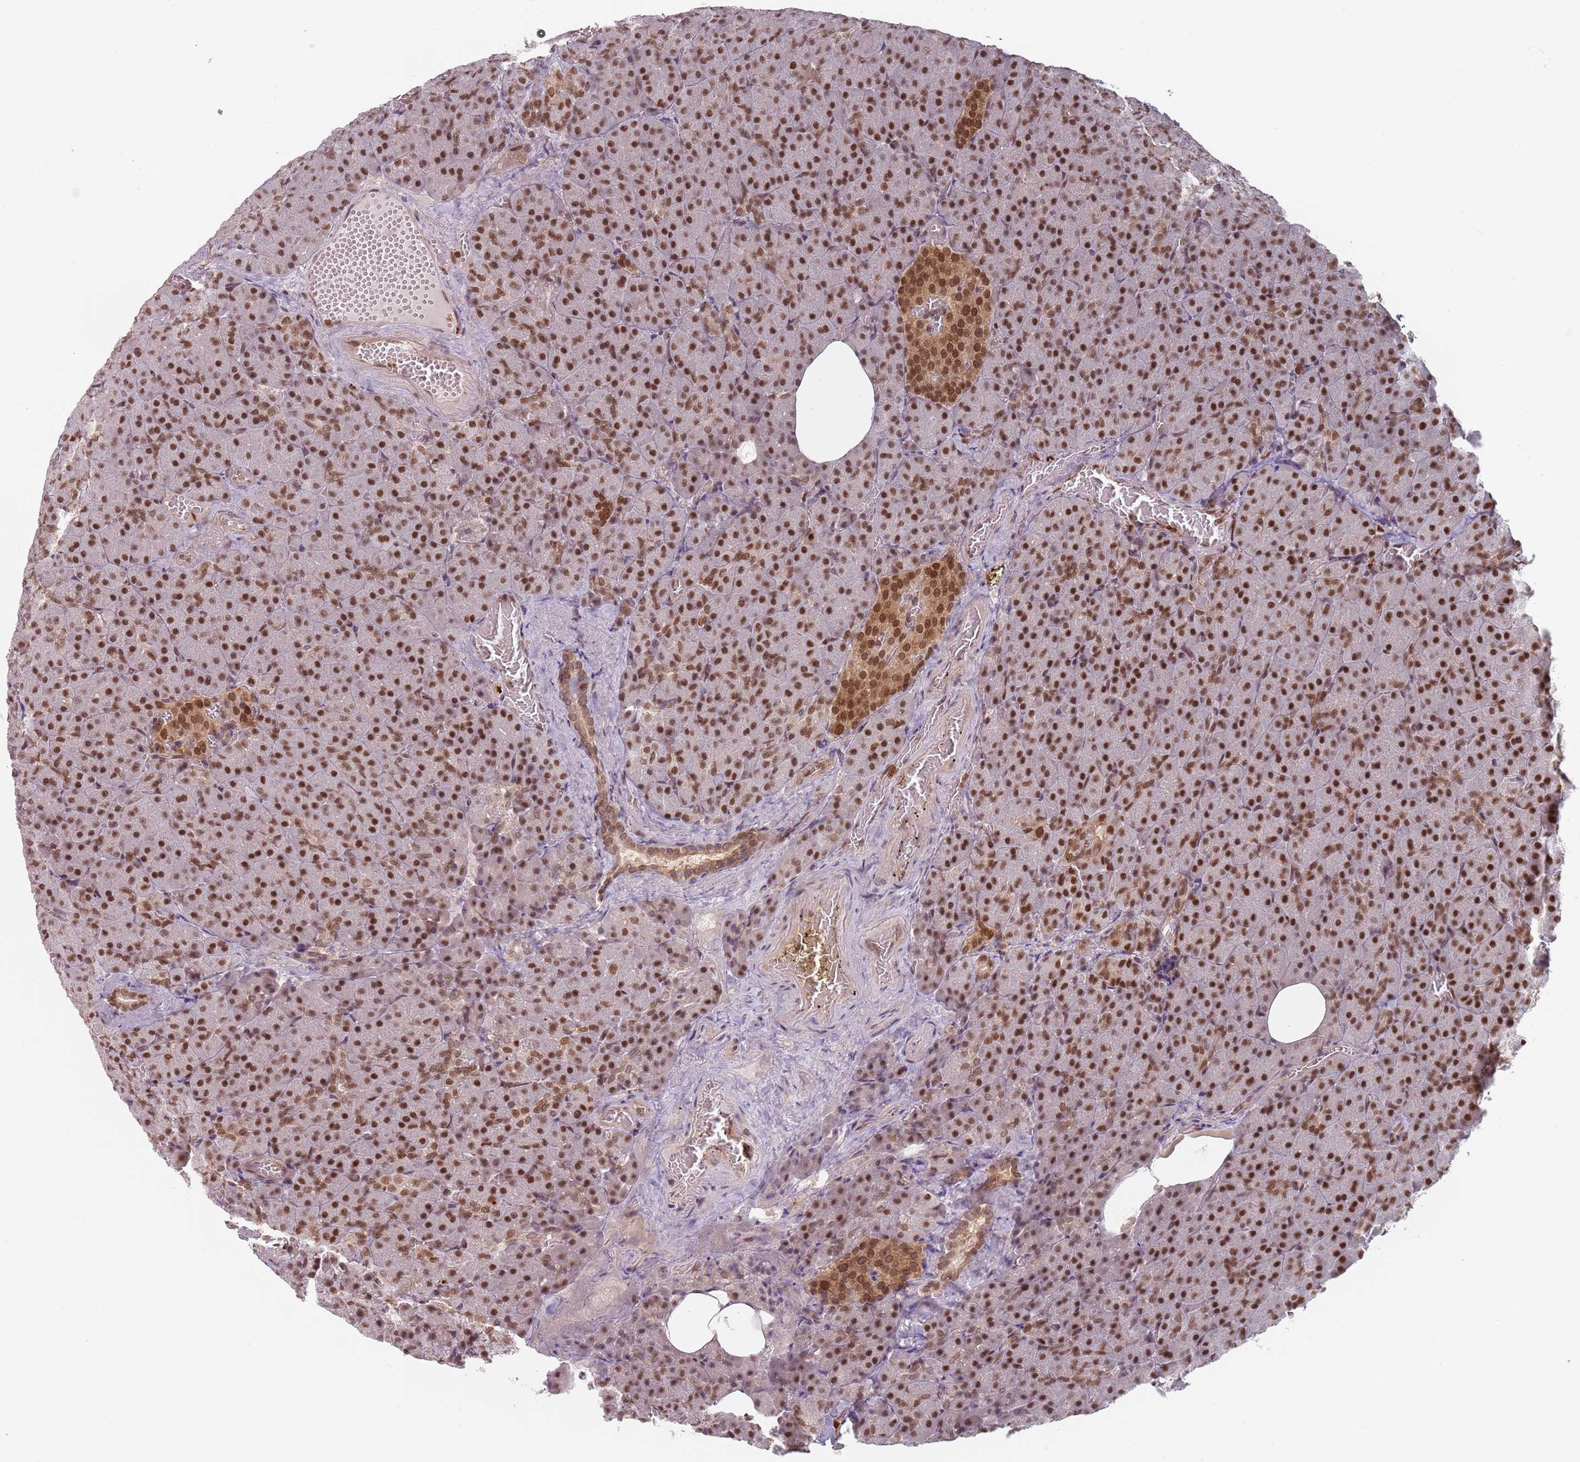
{"staining": {"intensity": "strong", "quantity": ">75%", "location": "nuclear"}, "tissue": "pancreas", "cell_type": "Exocrine glandular cells", "image_type": "normal", "snomed": [{"axis": "morphology", "description": "Normal tissue, NOS"}, {"axis": "topography", "description": "Pancreas"}], "caption": "Human pancreas stained for a protein (brown) displays strong nuclear positive expression in about >75% of exocrine glandular cells.", "gene": "NUP50", "patient": {"sex": "female", "age": 74}}